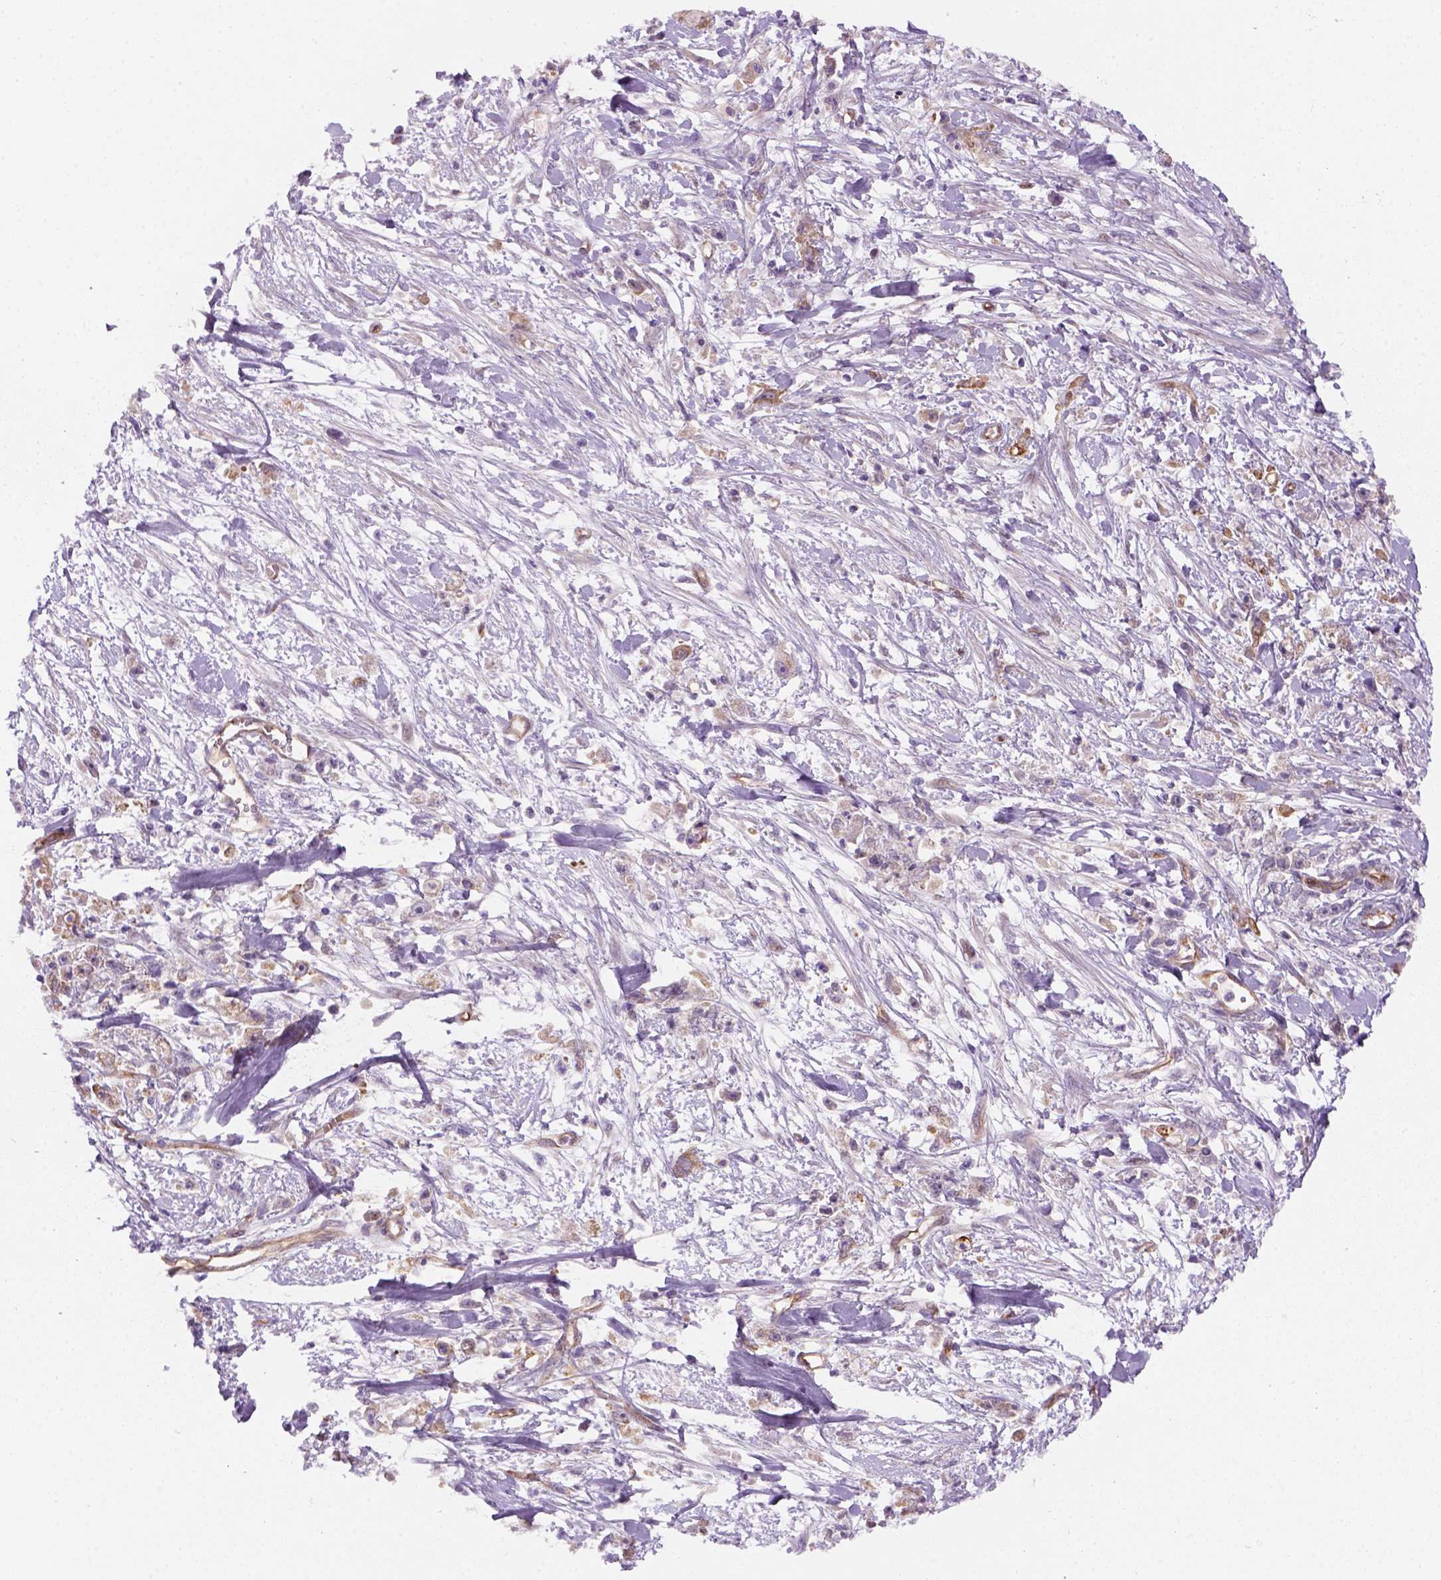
{"staining": {"intensity": "negative", "quantity": "none", "location": "none"}, "tissue": "stomach cancer", "cell_type": "Tumor cells", "image_type": "cancer", "snomed": [{"axis": "morphology", "description": "Adenocarcinoma, NOS"}, {"axis": "topography", "description": "Stomach"}], "caption": "Tumor cells are negative for protein expression in human adenocarcinoma (stomach). Nuclei are stained in blue.", "gene": "VSTM5", "patient": {"sex": "female", "age": 59}}